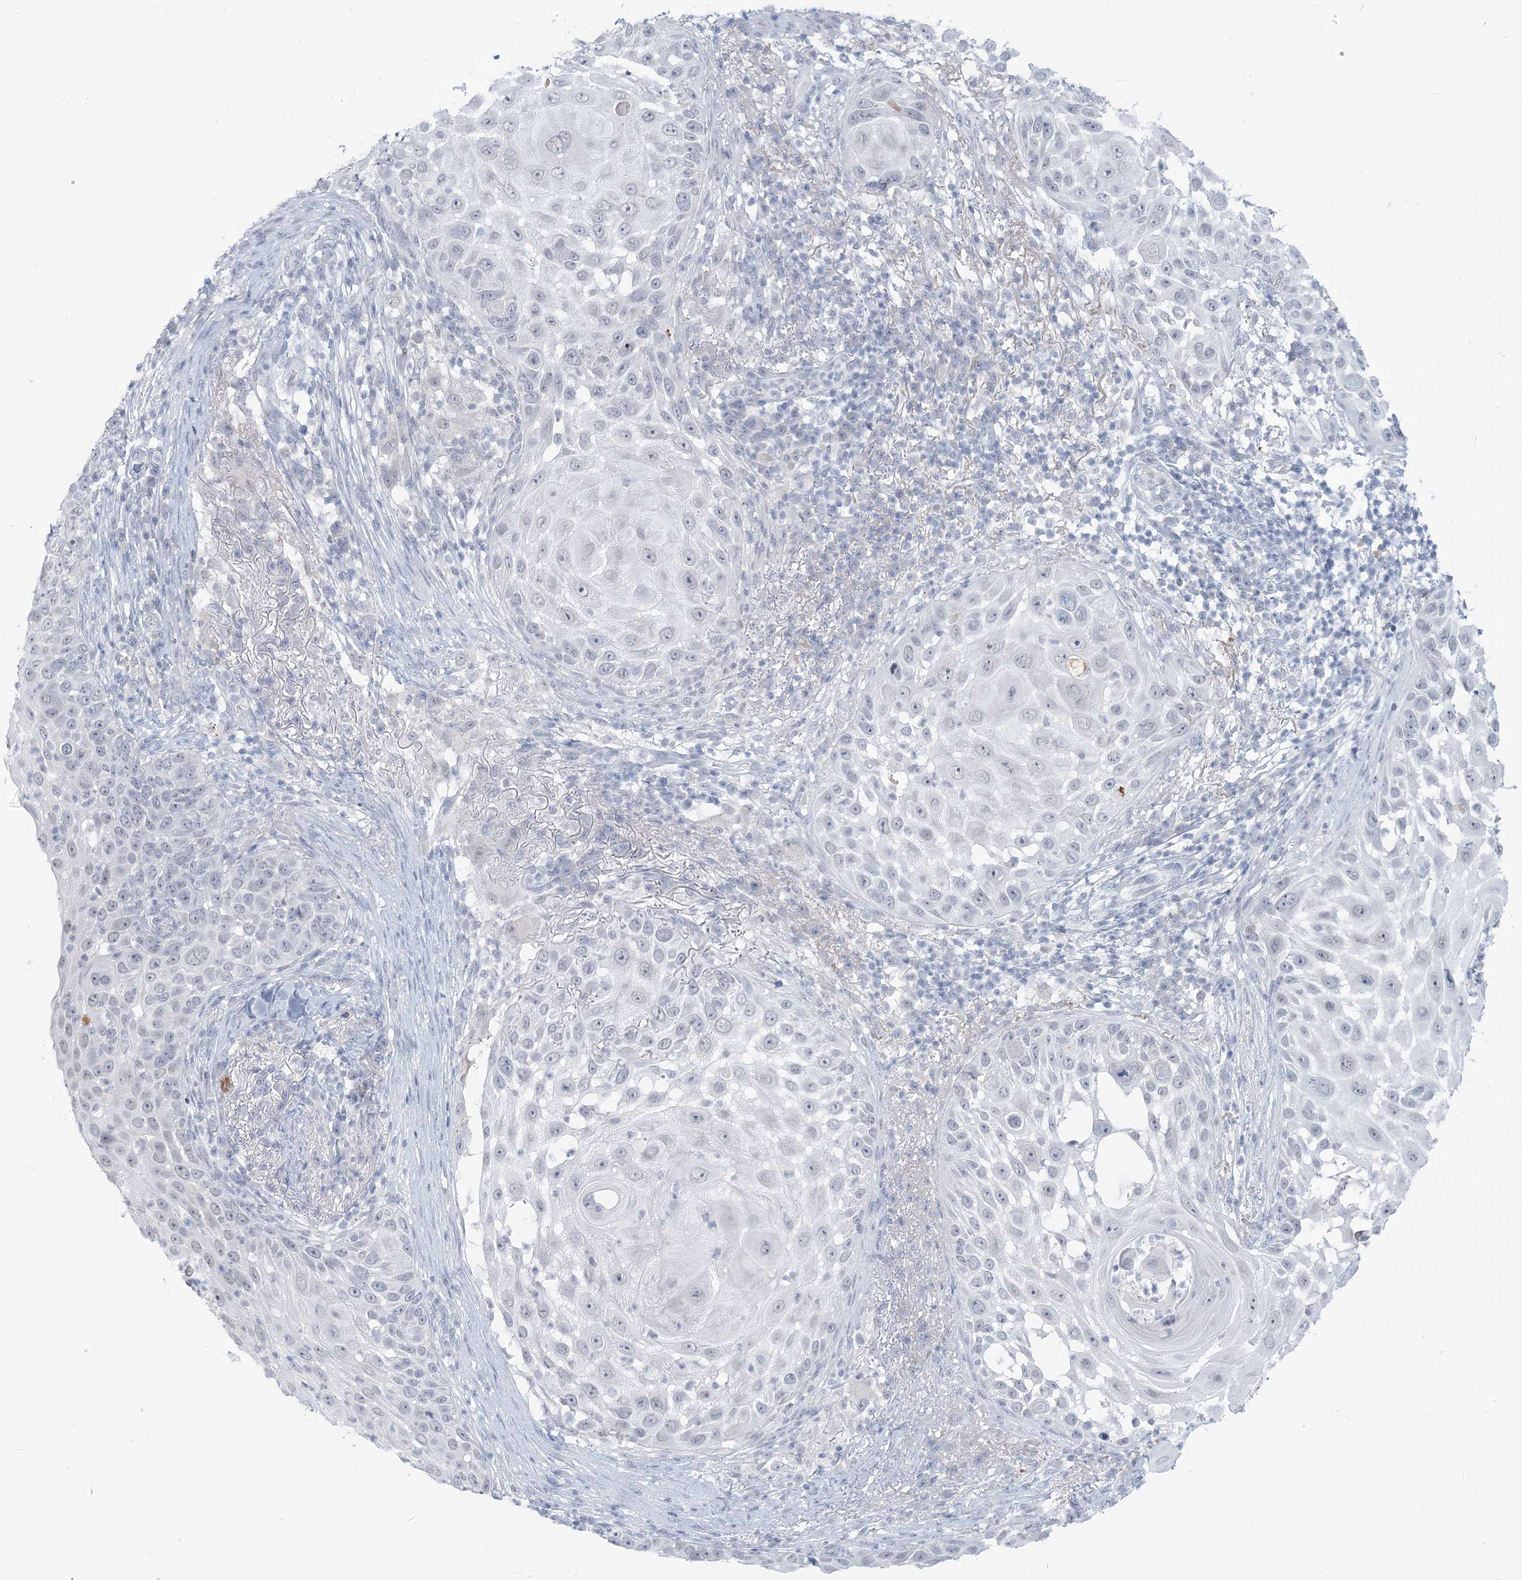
{"staining": {"intensity": "negative", "quantity": "none", "location": "none"}, "tissue": "skin cancer", "cell_type": "Tumor cells", "image_type": "cancer", "snomed": [{"axis": "morphology", "description": "Squamous cell carcinoma, NOS"}, {"axis": "topography", "description": "Skin"}], "caption": "Skin squamous cell carcinoma was stained to show a protein in brown. There is no significant staining in tumor cells.", "gene": "SCML1", "patient": {"sex": "female", "age": 44}}